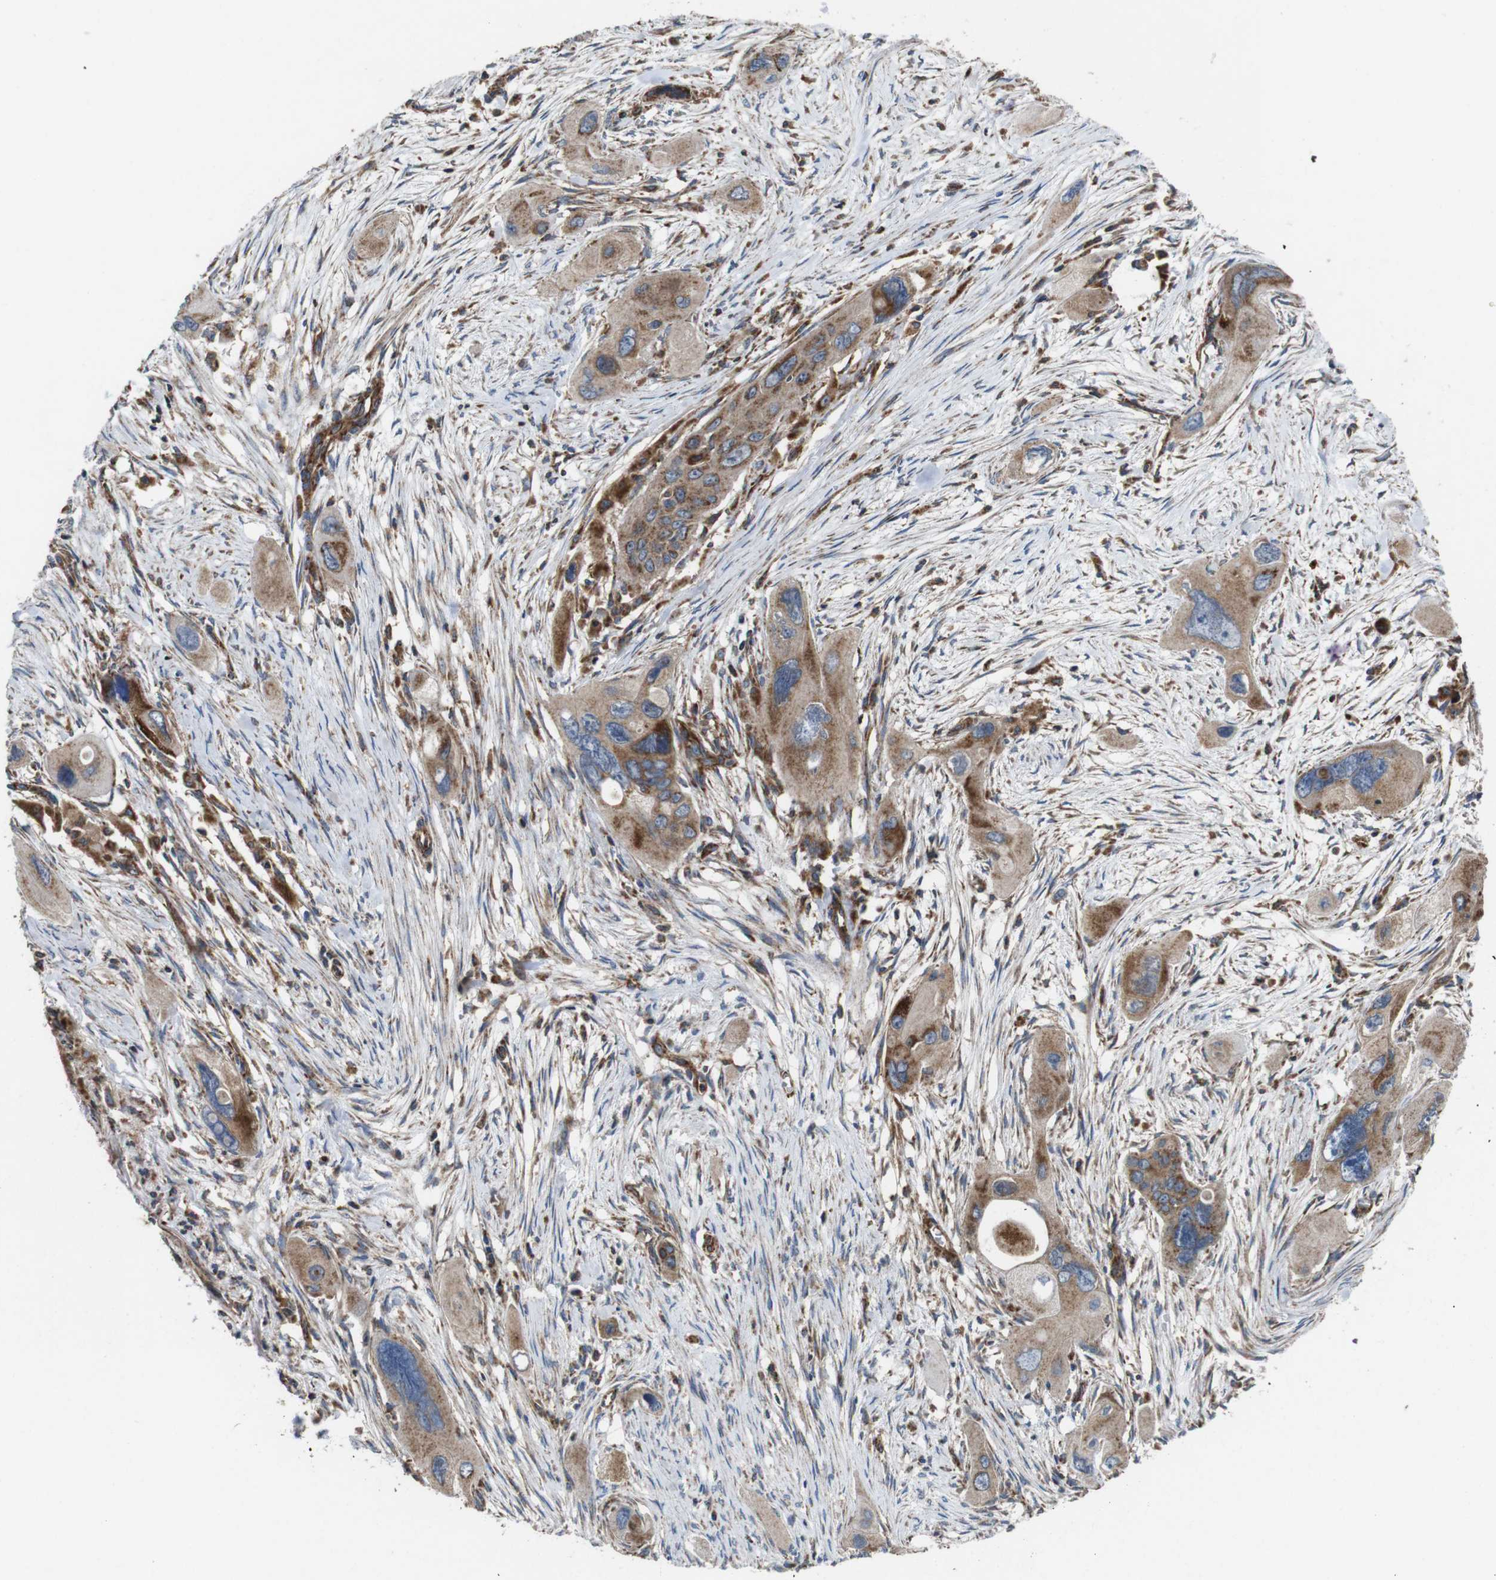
{"staining": {"intensity": "moderate", "quantity": ">75%", "location": "cytoplasmic/membranous"}, "tissue": "pancreatic cancer", "cell_type": "Tumor cells", "image_type": "cancer", "snomed": [{"axis": "morphology", "description": "Adenocarcinoma, NOS"}, {"axis": "topography", "description": "Pancreas"}], "caption": "IHC photomicrograph of neoplastic tissue: pancreatic cancer (adenocarcinoma) stained using IHC reveals medium levels of moderate protein expression localized specifically in the cytoplasmic/membranous of tumor cells, appearing as a cytoplasmic/membranous brown color.", "gene": "HK1", "patient": {"sex": "male", "age": 73}}